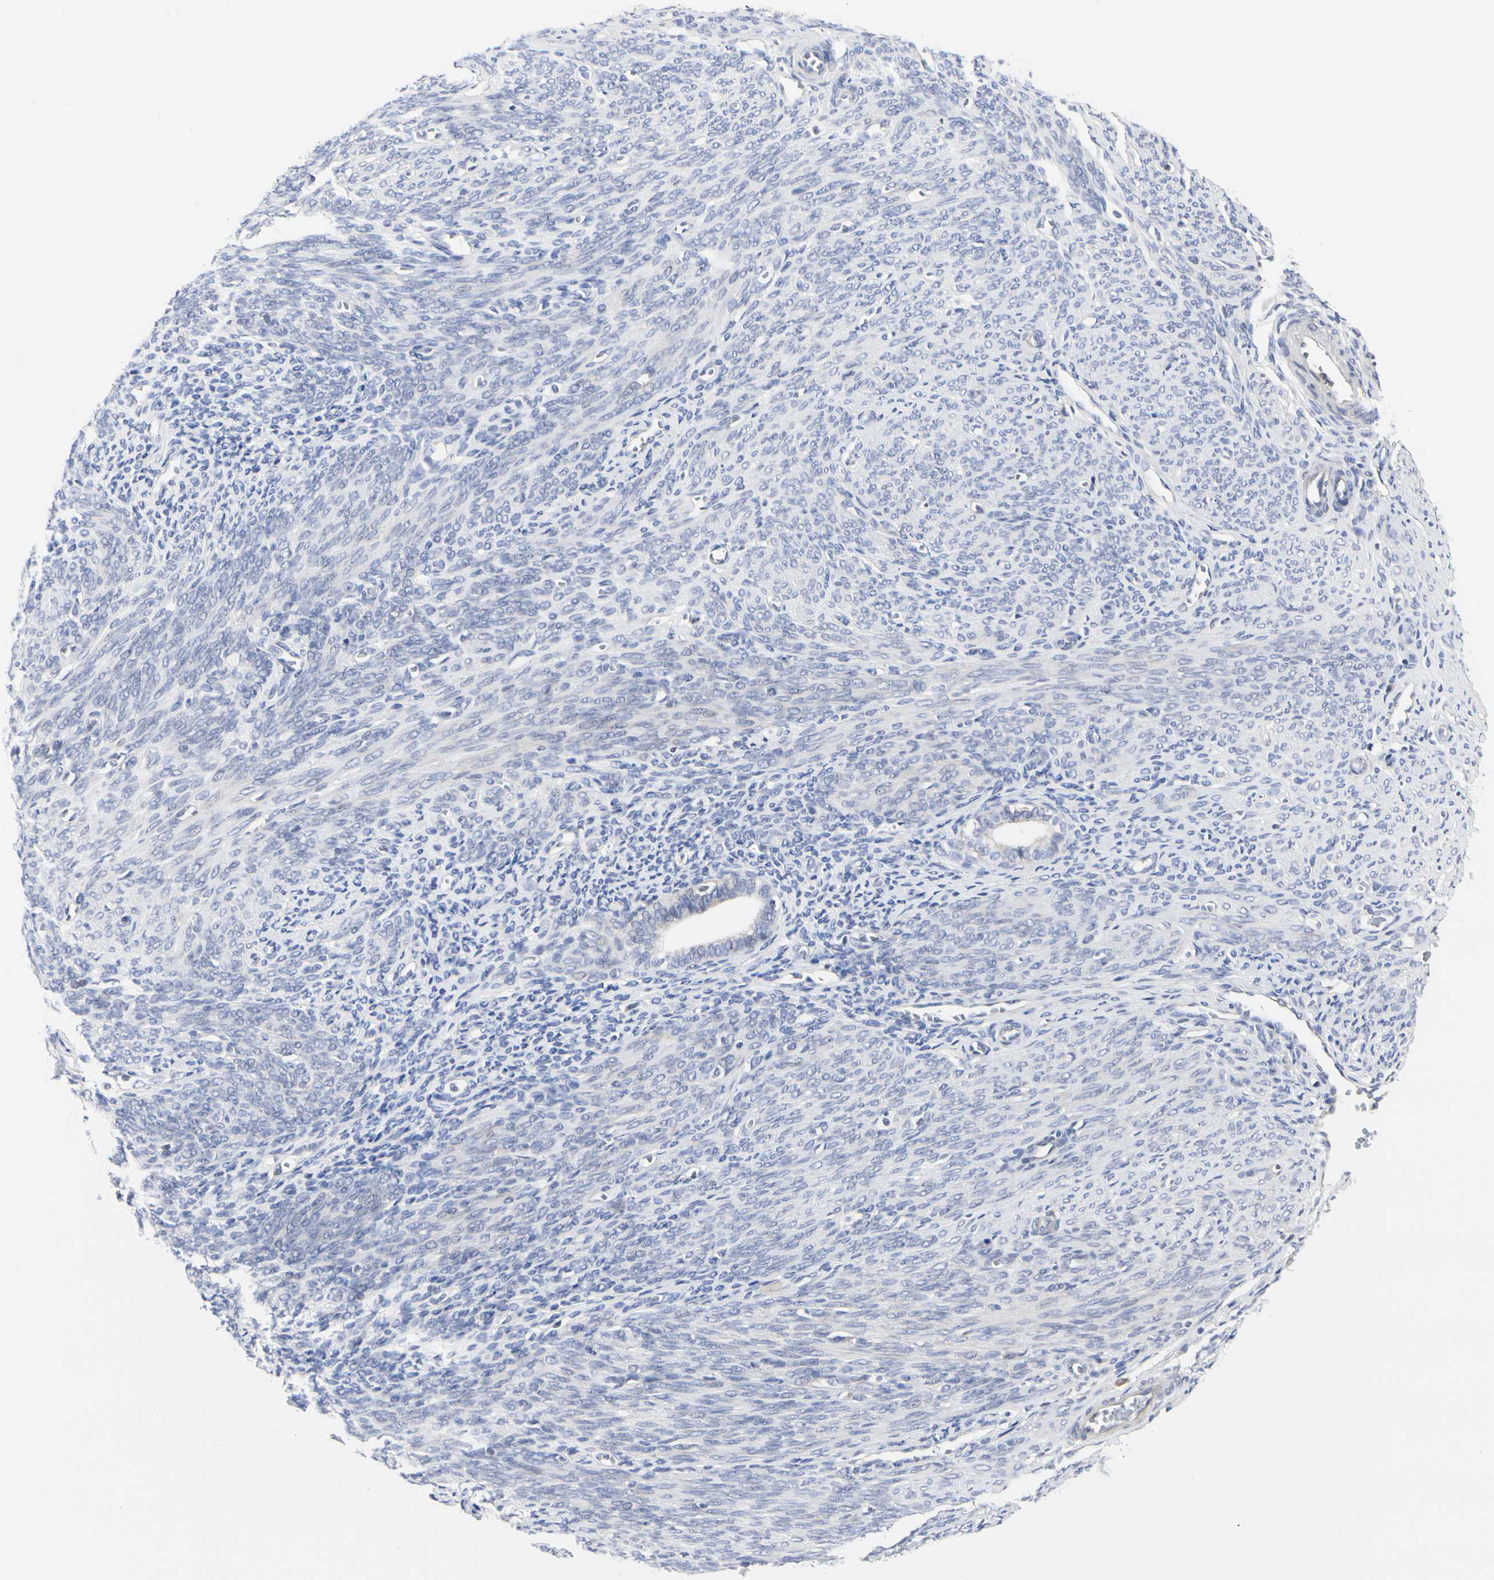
{"staining": {"intensity": "negative", "quantity": "none", "location": "none"}, "tissue": "endometrium", "cell_type": "Cells in endometrial stroma", "image_type": "normal", "snomed": [{"axis": "morphology", "description": "Normal tissue, NOS"}, {"axis": "topography", "description": "Uterus"}], "caption": "Immunohistochemistry image of benign human endometrium stained for a protein (brown), which exhibits no expression in cells in endometrial stroma.", "gene": "SHANK2", "patient": {"sex": "female", "age": 83}}